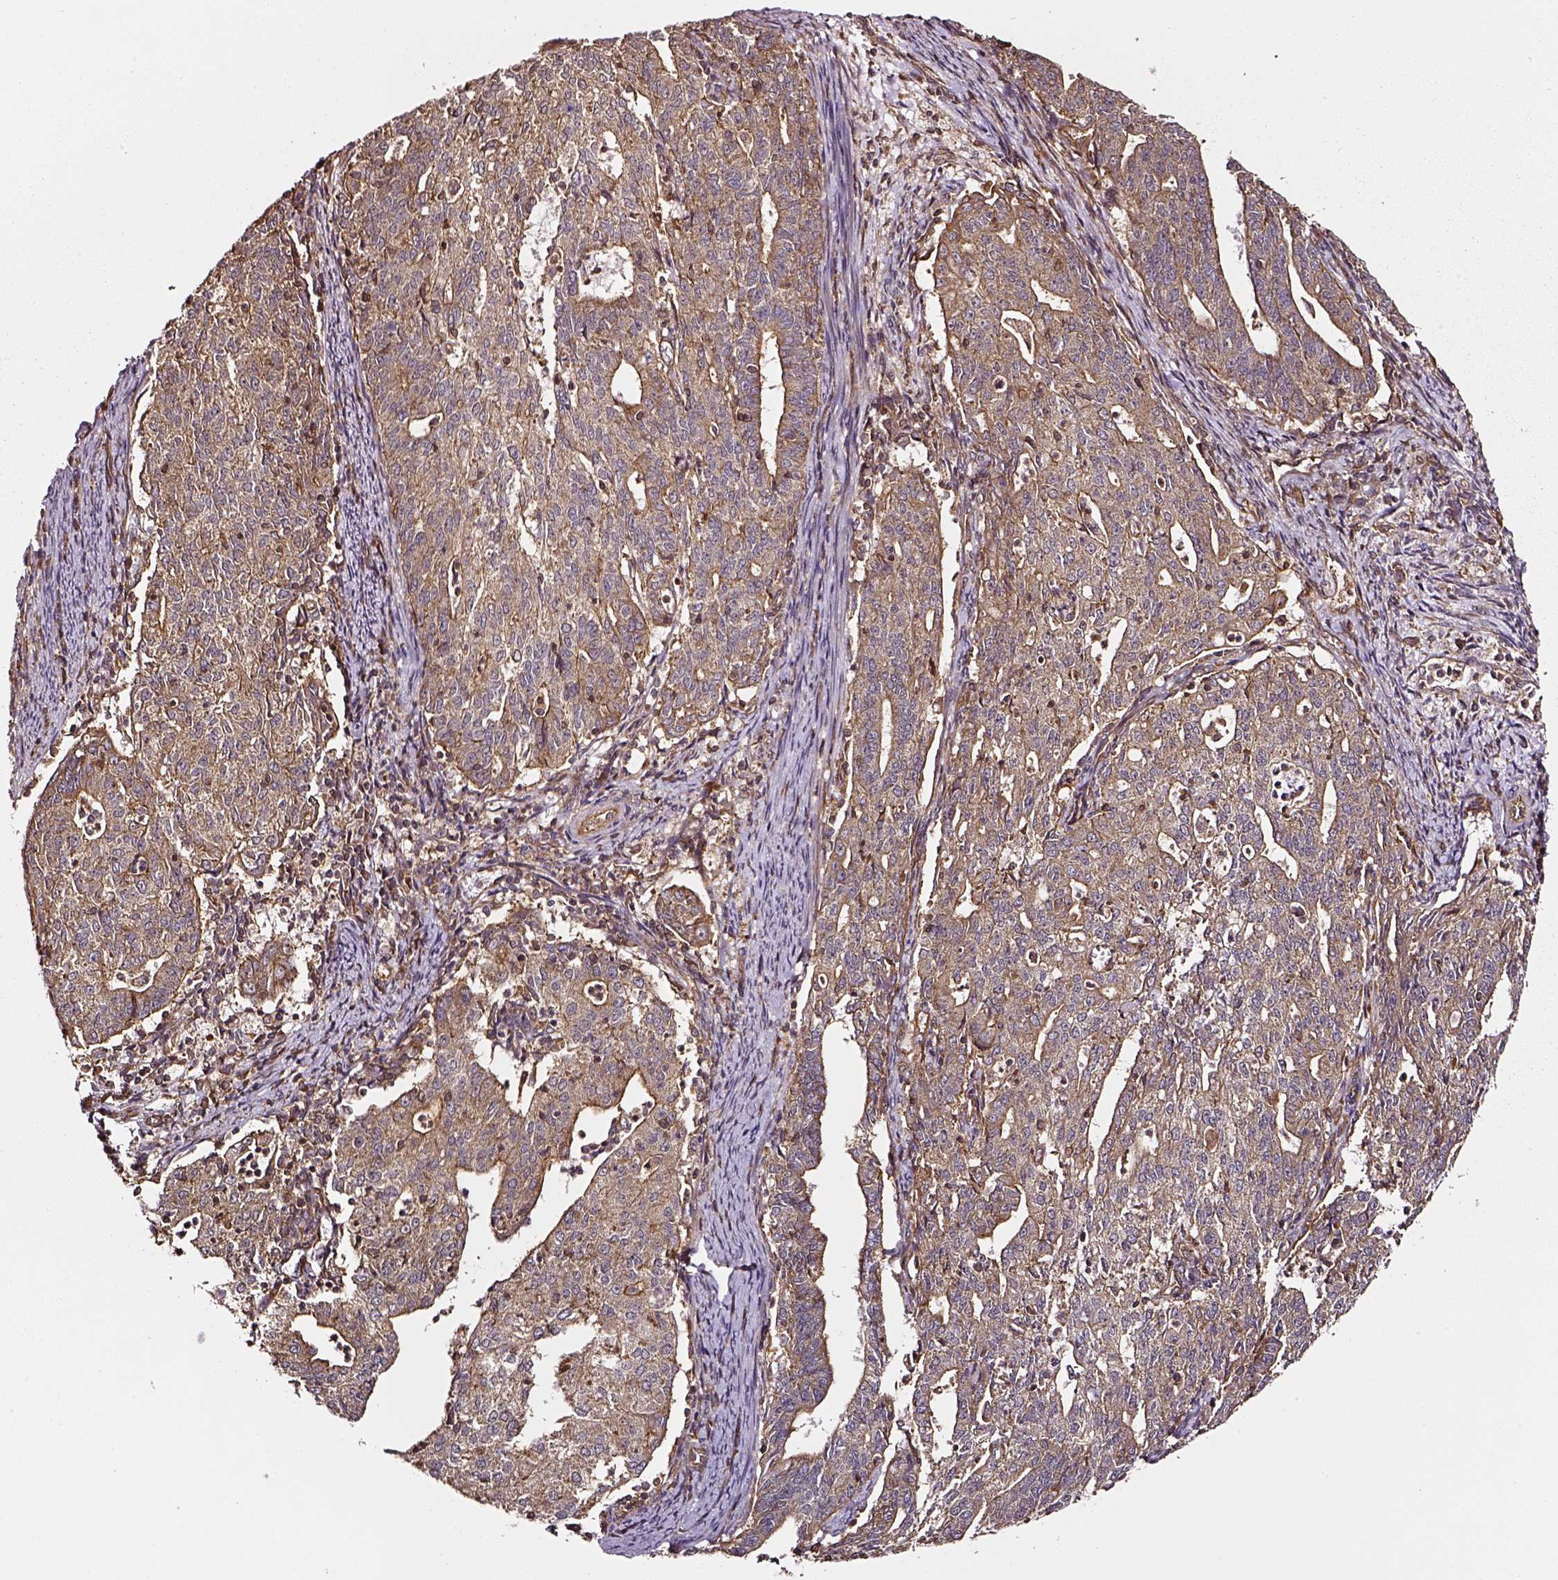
{"staining": {"intensity": "moderate", "quantity": ">75%", "location": "cytoplasmic/membranous"}, "tissue": "endometrial cancer", "cell_type": "Tumor cells", "image_type": "cancer", "snomed": [{"axis": "morphology", "description": "Adenocarcinoma, NOS"}, {"axis": "topography", "description": "Endometrium"}], "caption": "Immunohistochemical staining of human endometrial adenocarcinoma shows medium levels of moderate cytoplasmic/membranous protein staining in approximately >75% of tumor cells.", "gene": "RASSF5", "patient": {"sex": "female", "age": 82}}